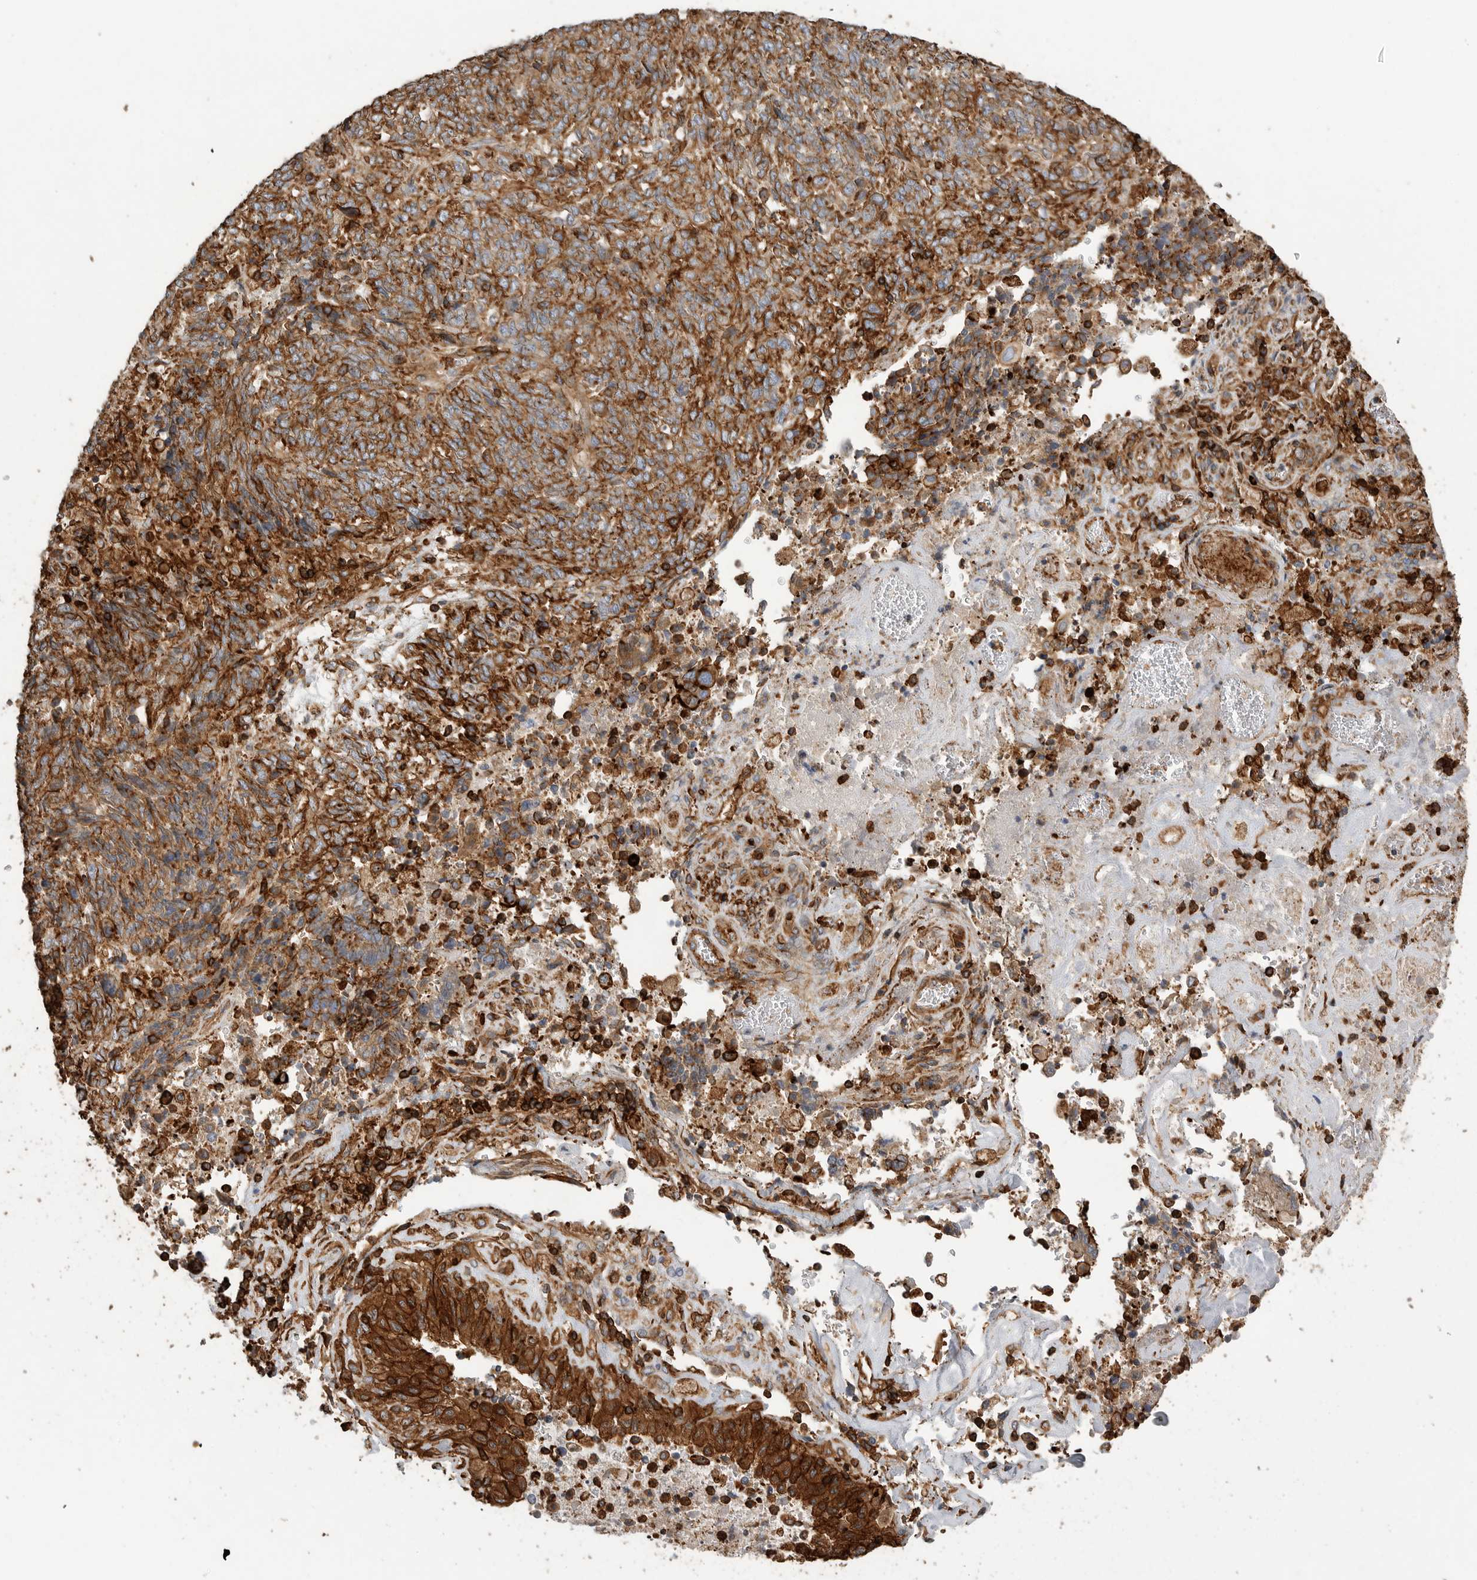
{"staining": {"intensity": "moderate", "quantity": ">75%", "location": "cytoplasmic/membranous"}, "tissue": "endometrial cancer", "cell_type": "Tumor cells", "image_type": "cancer", "snomed": [{"axis": "morphology", "description": "Adenocarcinoma, NOS"}, {"axis": "topography", "description": "Endometrium"}], "caption": "Endometrial adenocarcinoma stained with DAB (3,3'-diaminobenzidine) immunohistochemistry (IHC) shows medium levels of moderate cytoplasmic/membranous expression in about >75% of tumor cells. The protein is shown in brown color, while the nuclei are stained blue.", "gene": "GPER1", "patient": {"sex": "female", "age": 80}}